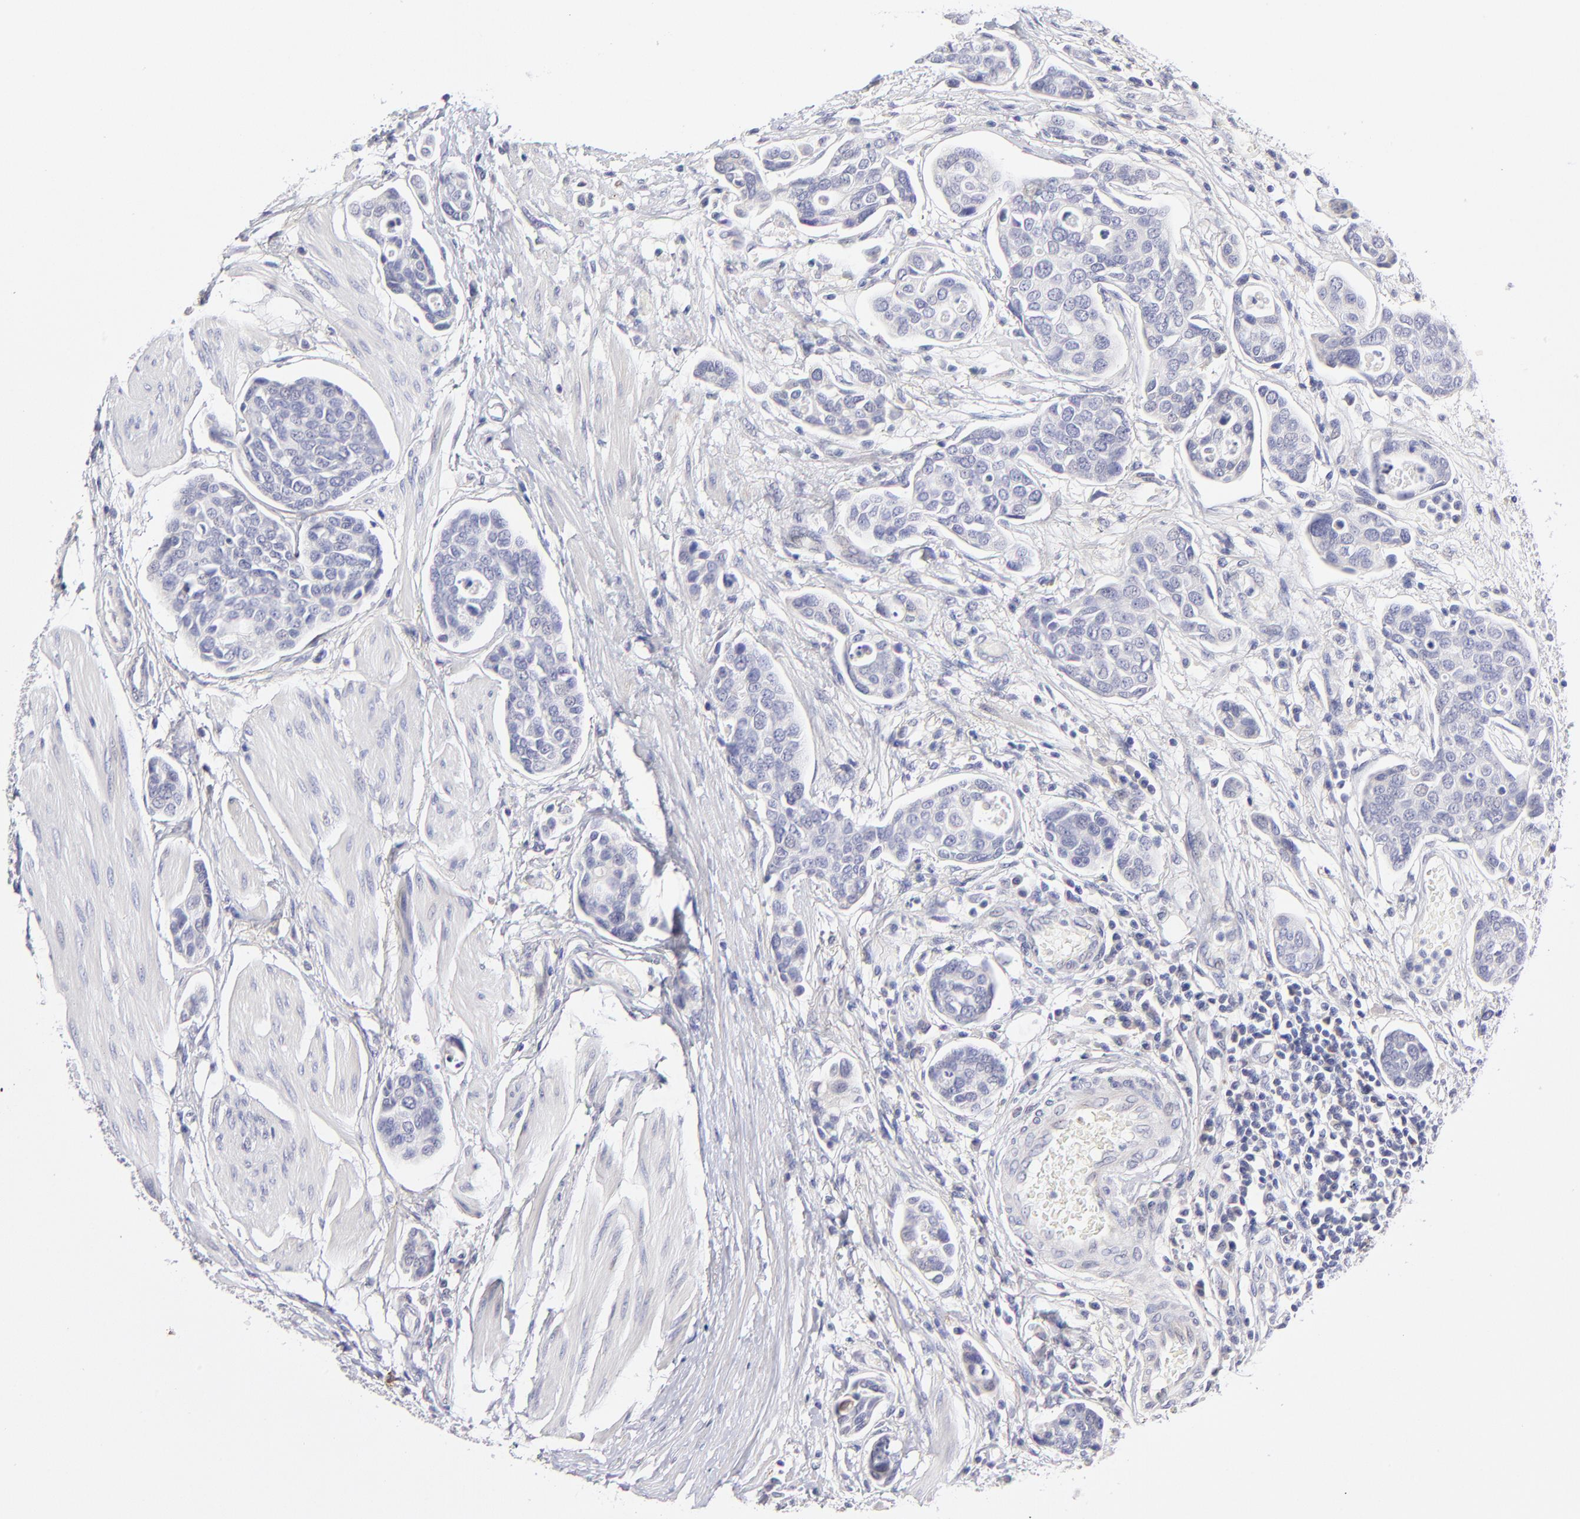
{"staining": {"intensity": "negative", "quantity": "none", "location": "none"}, "tissue": "urothelial cancer", "cell_type": "Tumor cells", "image_type": "cancer", "snomed": [{"axis": "morphology", "description": "Urothelial carcinoma, High grade"}, {"axis": "topography", "description": "Urinary bladder"}], "caption": "DAB (3,3'-diaminobenzidine) immunohistochemical staining of human urothelial cancer exhibits no significant positivity in tumor cells. The staining is performed using DAB (3,3'-diaminobenzidine) brown chromogen with nuclei counter-stained in using hematoxylin.", "gene": "BTG2", "patient": {"sex": "male", "age": 78}}